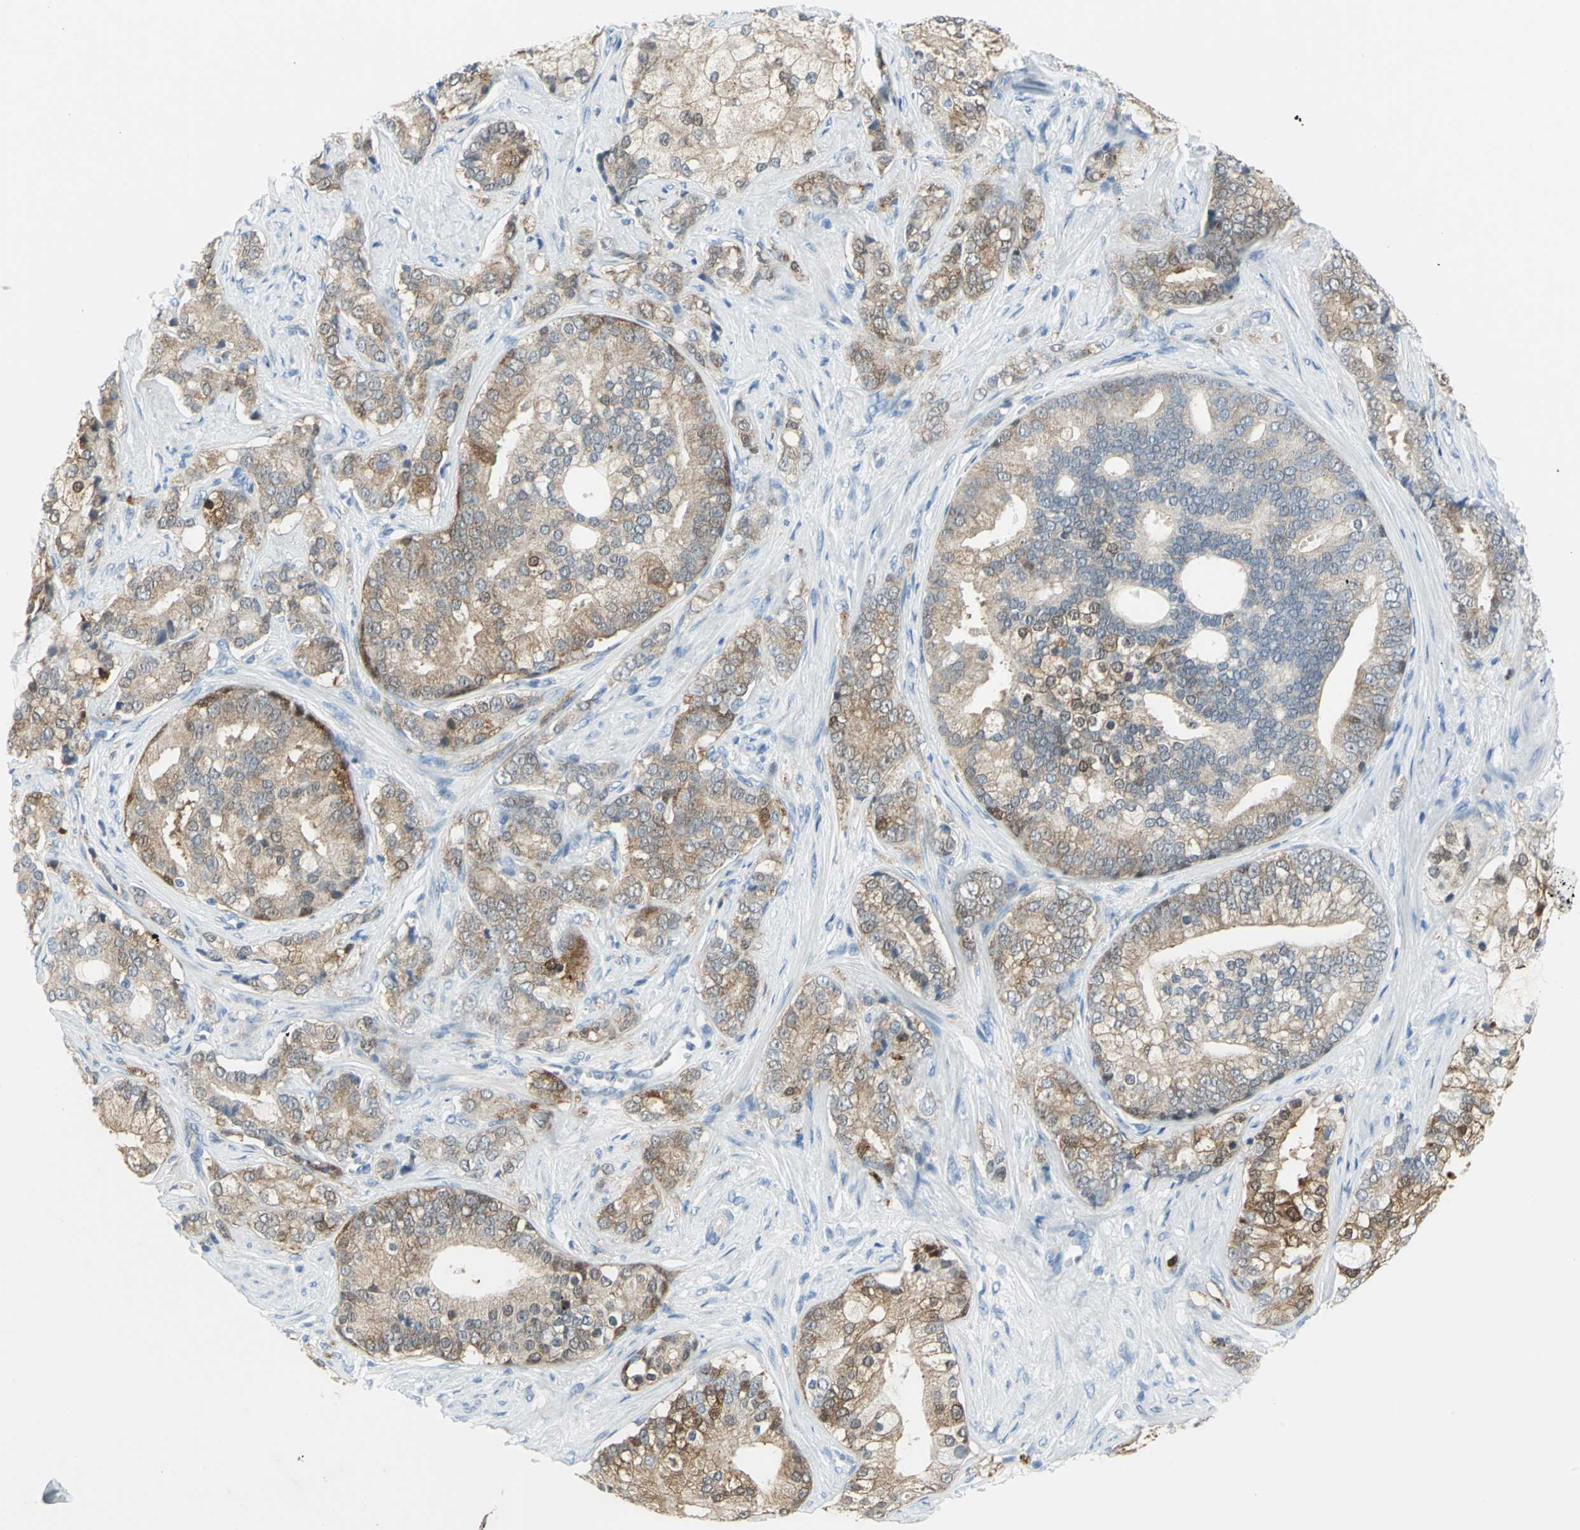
{"staining": {"intensity": "moderate", "quantity": ">75%", "location": "cytoplasmic/membranous"}, "tissue": "prostate cancer", "cell_type": "Tumor cells", "image_type": "cancer", "snomed": [{"axis": "morphology", "description": "Adenocarcinoma, Low grade"}, {"axis": "topography", "description": "Prostate"}], "caption": "A photomicrograph of prostate cancer (adenocarcinoma (low-grade)) stained for a protein demonstrates moderate cytoplasmic/membranous brown staining in tumor cells.", "gene": "SFN", "patient": {"sex": "male", "age": 58}}